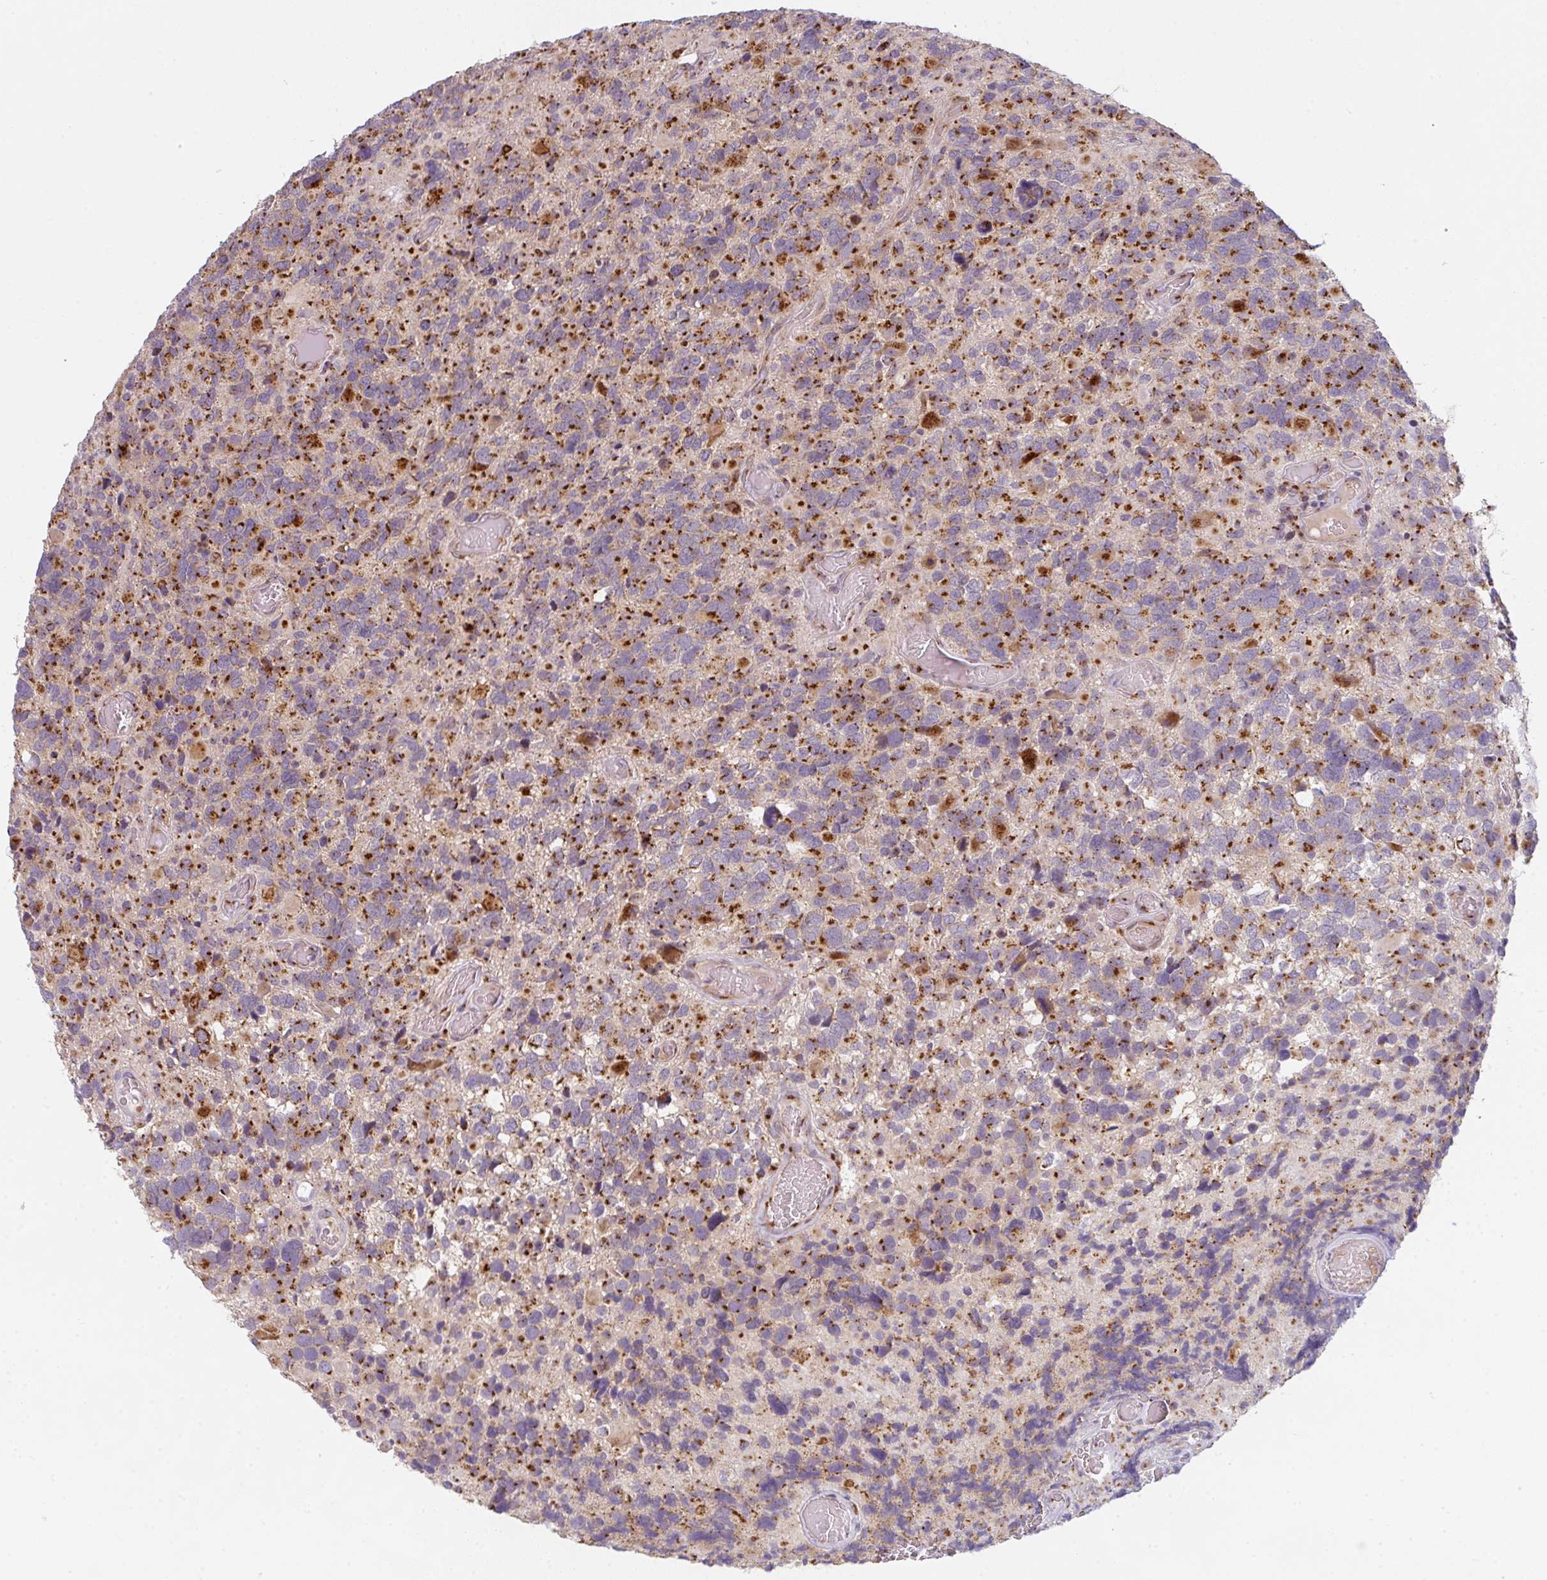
{"staining": {"intensity": "strong", "quantity": ">75%", "location": "cytoplasmic/membranous"}, "tissue": "glioma", "cell_type": "Tumor cells", "image_type": "cancer", "snomed": [{"axis": "morphology", "description": "Glioma, malignant, High grade"}, {"axis": "topography", "description": "Brain"}], "caption": "Immunohistochemical staining of malignant high-grade glioma reveals high levels of strong cytoplasmic/membranous staining in about >75% of tumor cells.", "gene": "GVQW3", "patient": {"sex": "female", "age": 40}}